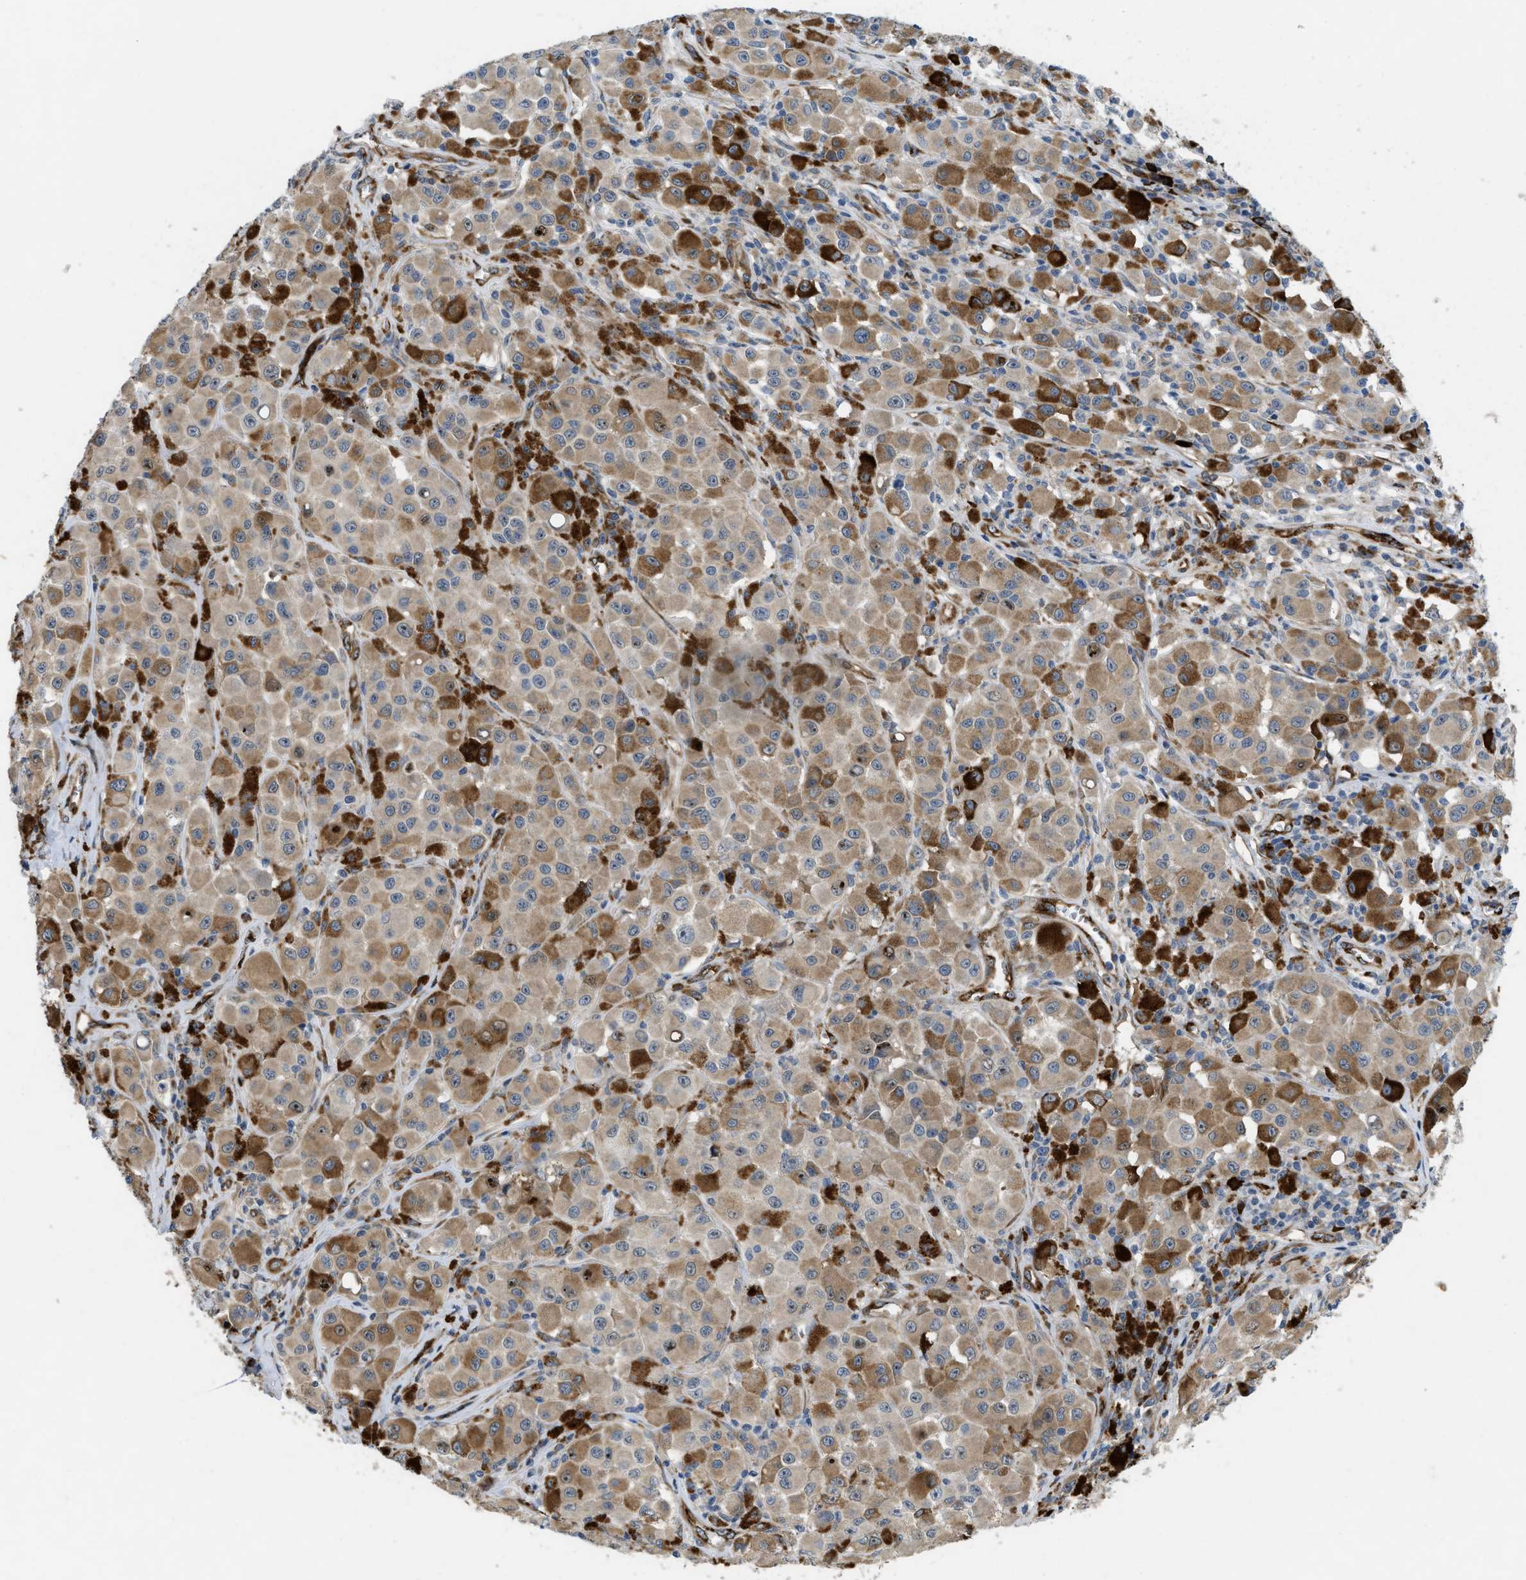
{"staining": {"intensity": "moderate", "quantity": ">75%", "location": "cytoplasmic/membranous"}, "tissue": "melanoma", "cell_type": "Tumor cells", "image_type": "cancer", "snomed": [{"axis": "morphology", "description": "Malignant melanoma, NOS"}, {"axis": "topography", "description": "Skin"}], "caption": "DAB (3,3'-diaminobenzidine) immunohistochemical staining of human malignant melanoma shows moderate cytoplasmic/membranous protein expression in about >75% of tumor cells.", "gene": "HSPA12B", "patient": {"sex": "male", "age": 84}}